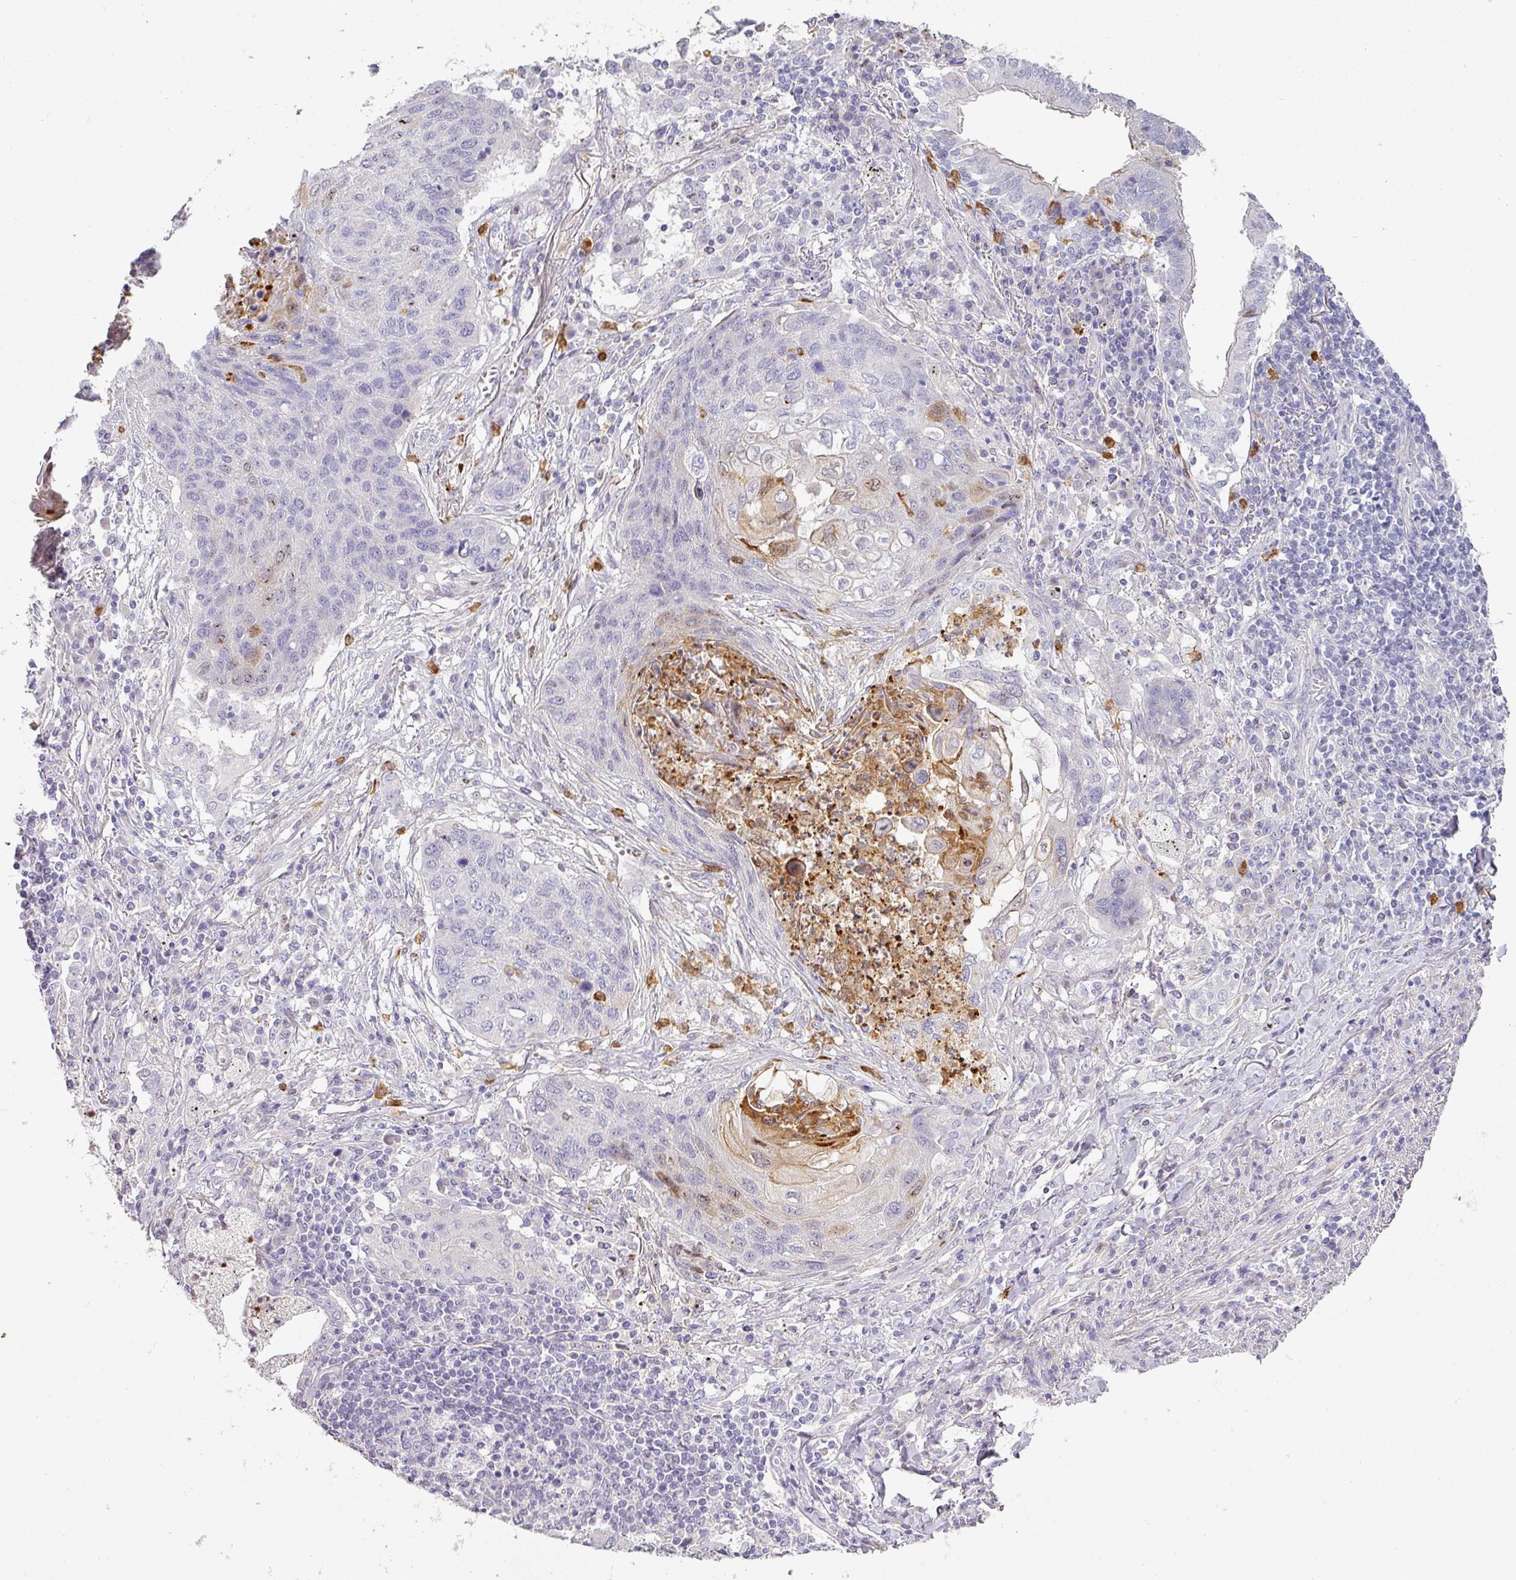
{"staining": {"intensity": "negative", "quantity": "none", "location": "none"}, "tissue": "lung cancer", "cell_type": "Tumor cells", "image_type": "cancer", "snomed": [{"axis": "morphology", "description": "Squamous cell carcinoma, NOS"}, {"axis": "topography", "description": "Lung"}], "caption": "Lung cancer was stained to show a protein in brown. There is no significant staining in tumor cells. (IHC, brightfield microscopy, high magnification).", "gene": "HHEX", "patient": {"sex": "female", "age": 63}}